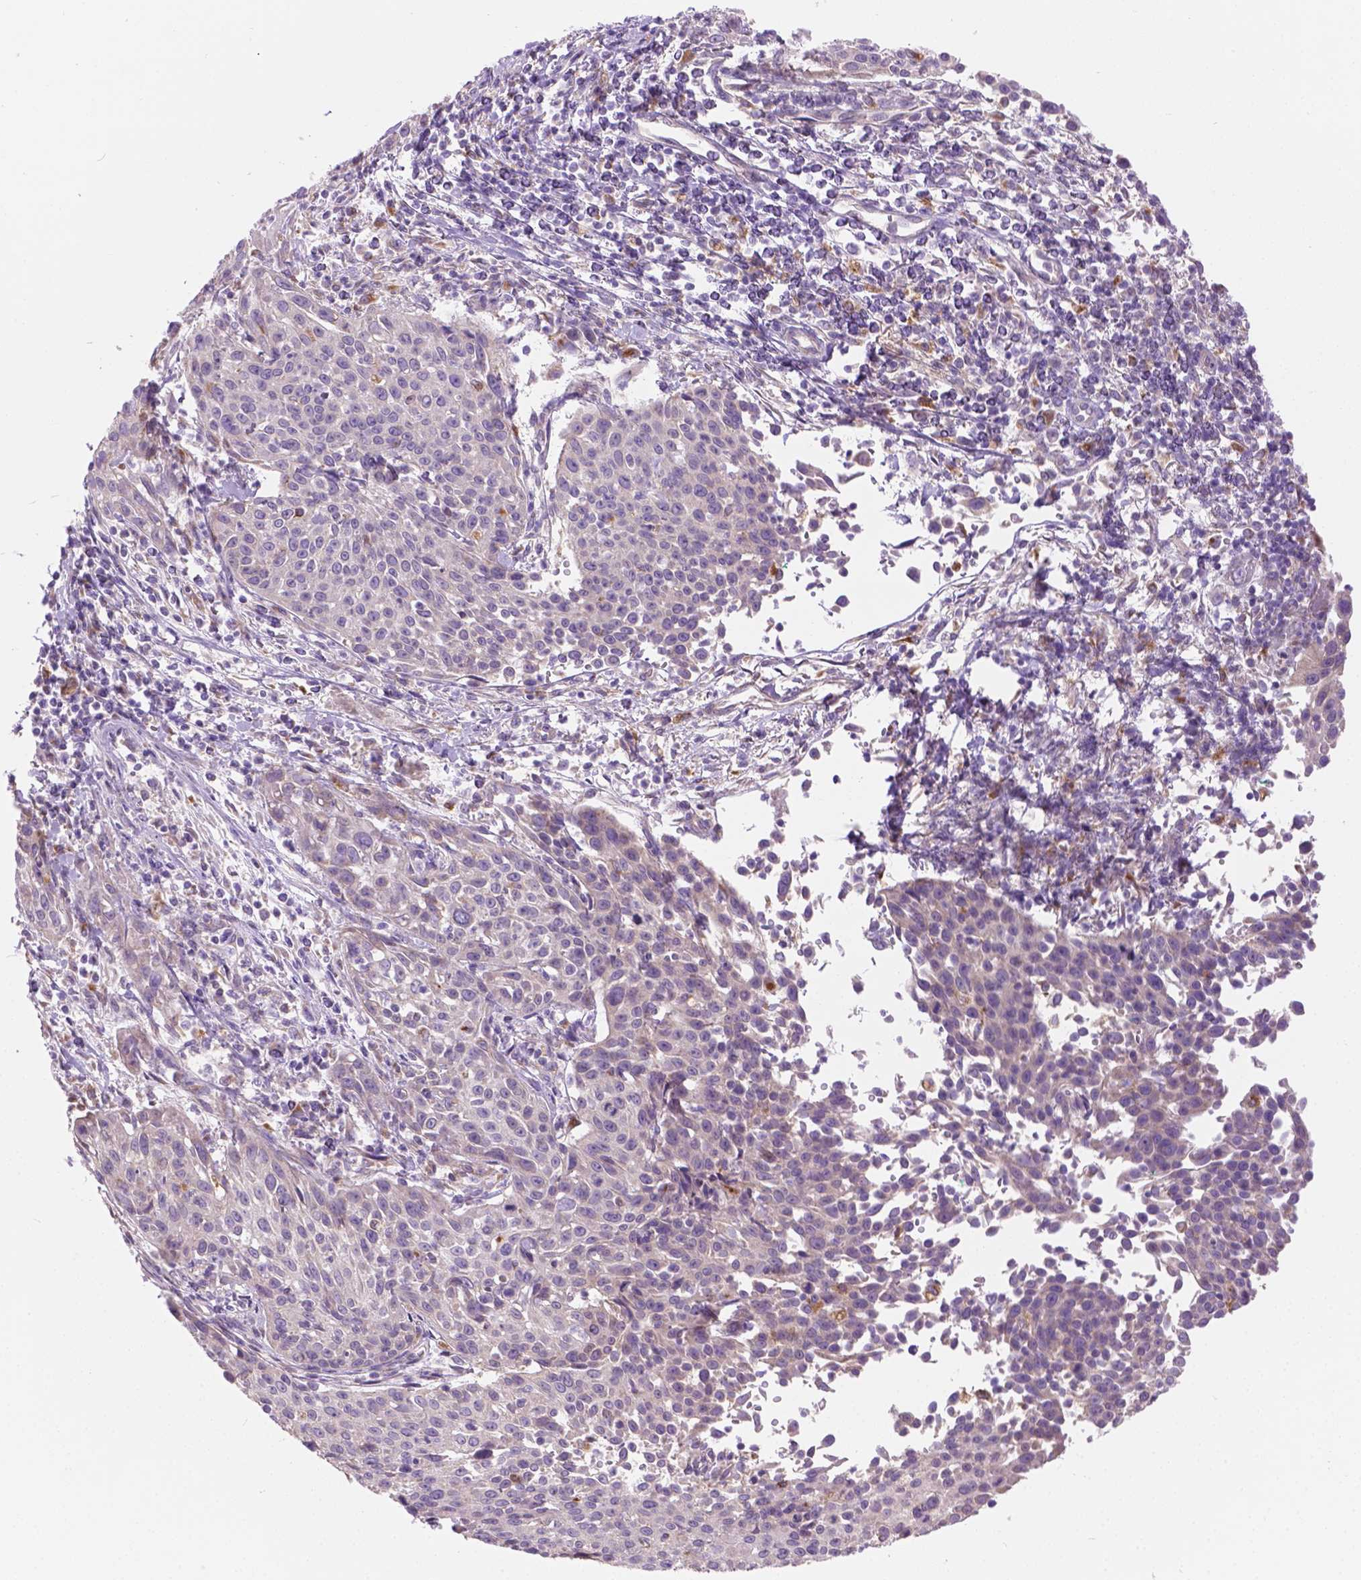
{"staining": {"intensity": "negative", "quantity": "none", "location": "none"}, "tissue": "cervical cancer", "cell_type": "Tumor cells", "image_type": "cancer", "snomed": [{"axis": "morphology", "description": "Squamous cell carcinoma, NOS"}, {"axis": "topography", "description": "Cervix"}], "caption": "This is a image of immunohistochemistry staining of cervical squamous cell carcinoma, which shows no positivity in tumor cells.", "gene": "CDH7", "patient": {"sex": "female", "age": 26}}